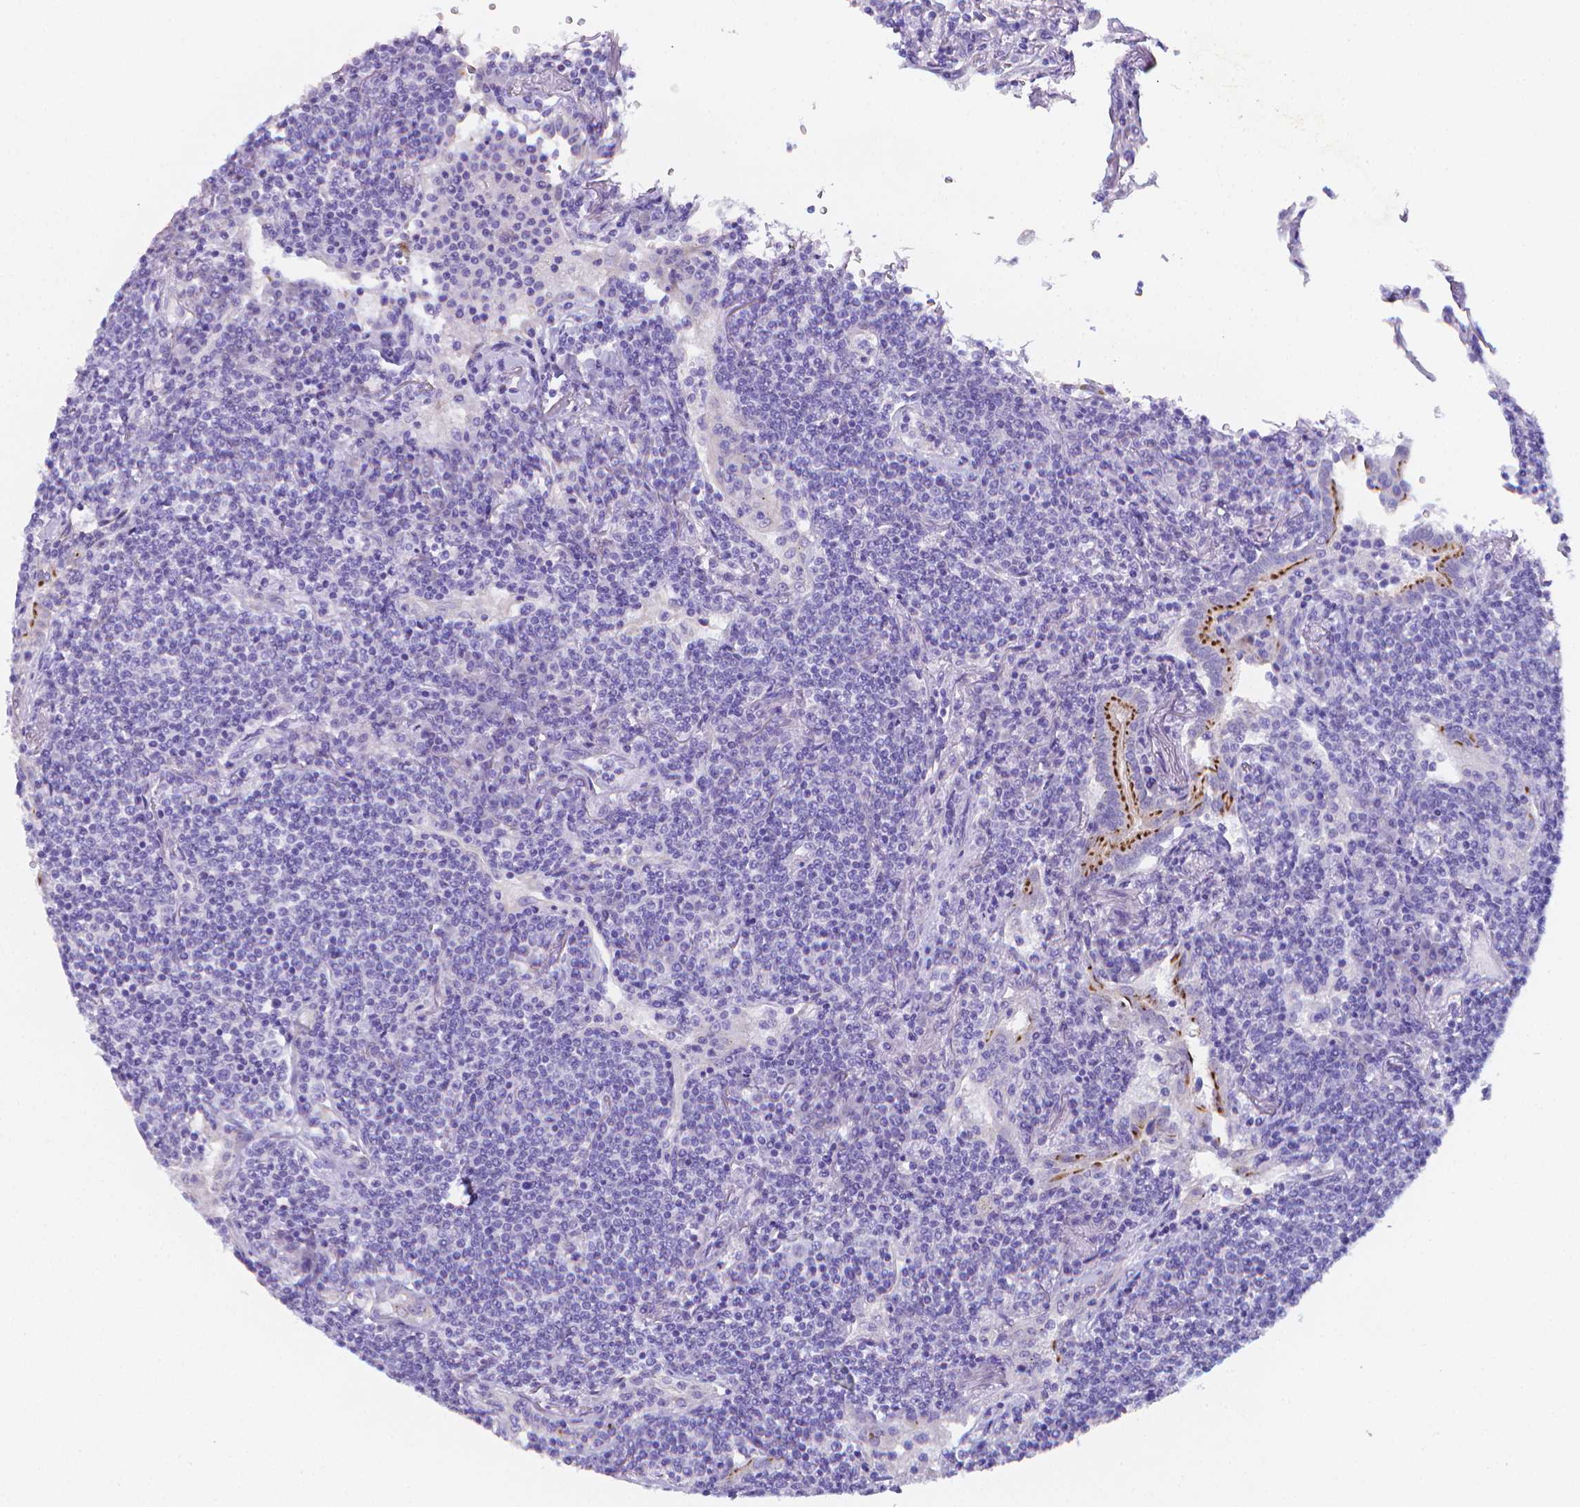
{"staining": {"intensity": "negative", "quantity": "none", "location": "none"}, "tissue": "lymphoma", "cell_type": "Tumor cells", "image_type": "cancer", "snomed": [{"axis": "morphology", "description": "Malignant lymphoma, non-Hodgkin's type, Low grade"}, {"axis": "topography", "description": "Lung"}], "caption": "A micrograph of malignant lymphoma, non-Hodgkin's type (low-grade) stained for a protein exhibits no brown staining in tumor cells.", "gene": "LRRC73", "patient": {"sex": "female", "age": 71}}